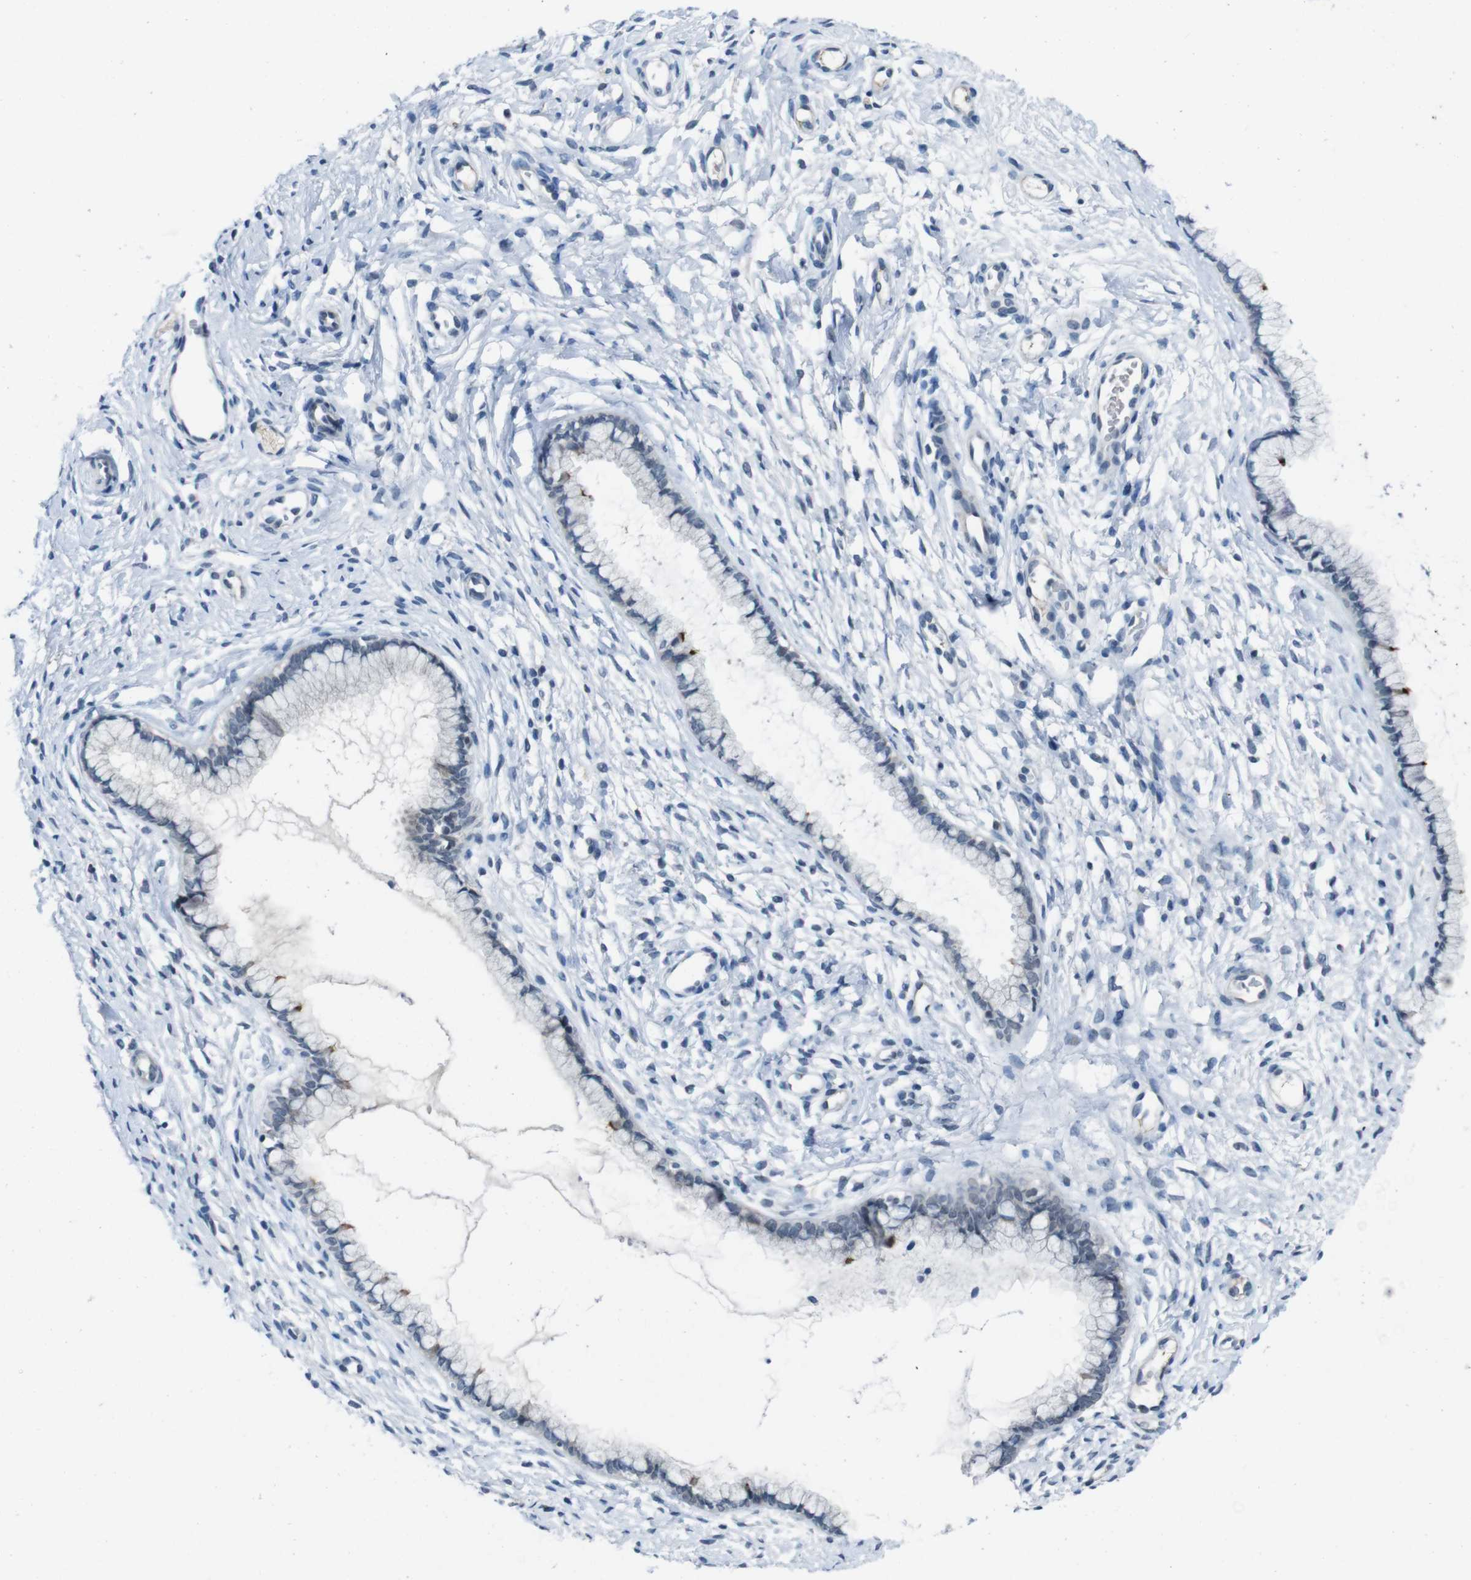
{"staining": {"intensity": "negative", "quantity": "none", "location": "none"}, "tissue": "cervix", "cell_type": "Glandular cells", "image_type": "normal", "snomed": [{"axis": "morphology", "description": "Normal tissue, NOS"}, {"axis": "topography", "description": "Cervix"}], "caption": "High power microscopy histopathology image of an immunohistochemistry (IHC) image of normal cervix, revealing no significant staining in glandular cells.", "gene": "CDHR2", "patient": {"sex": "female", "age": 65}}